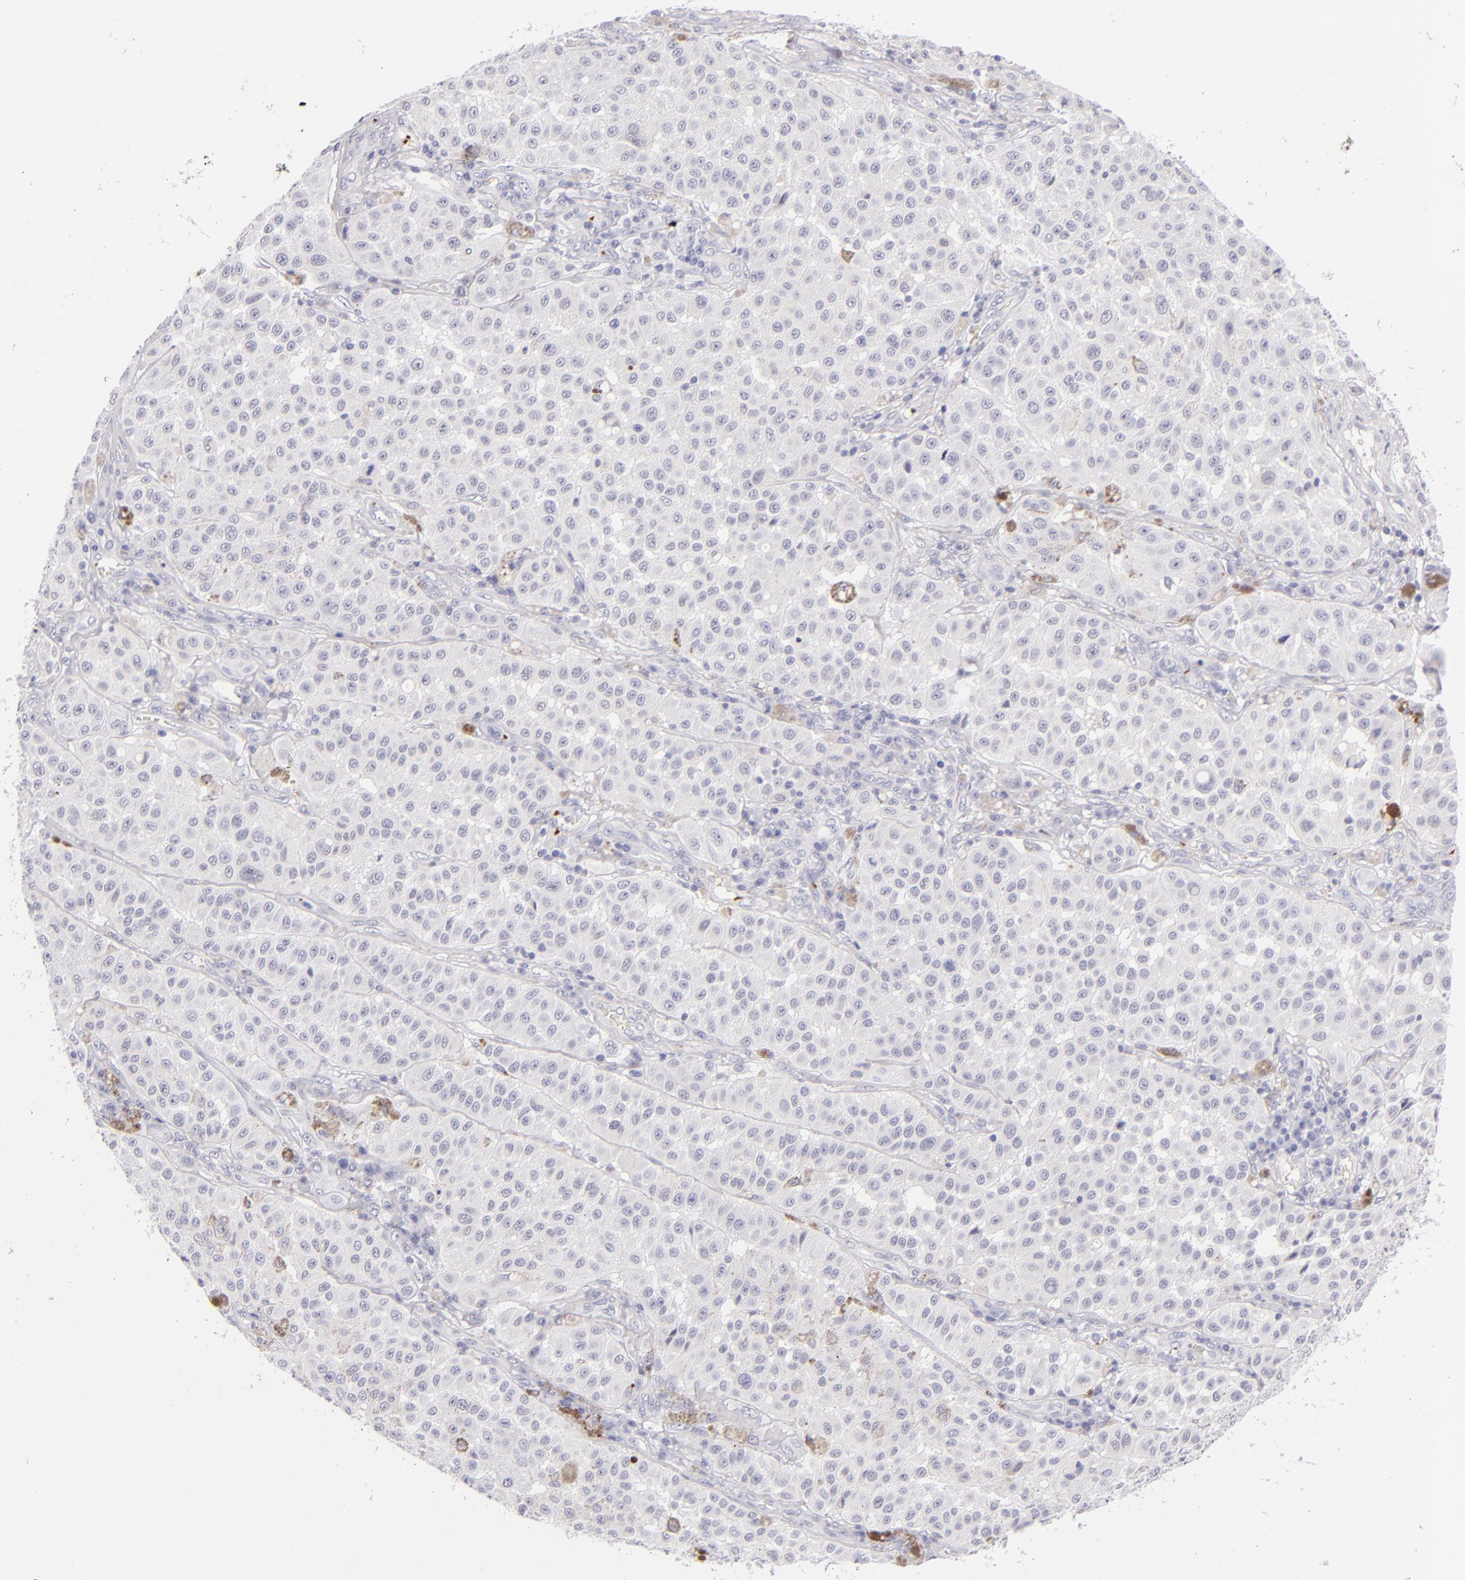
{"staining": {"intensity": "negative", "quantity": "none", "location": "none"}, "tissue": "melanoma", "cell_type": "Tumor cells", "image_type": "cancer", "snomed": [{"axis": "morphology", "description": "Malignant melanoma, NOS"}, {"axis": "topography", "description": "Skin"}], "caption": "Tumor cells show no significant protein positivity in malignant melanoma. Brightfield microscopy of immunohistochemistry stained with DAB (brown) and hematoxylin (blue), captured at high magnification.", "gene": "GP1BA", "patient": {"sex": "female", "age": 64}}